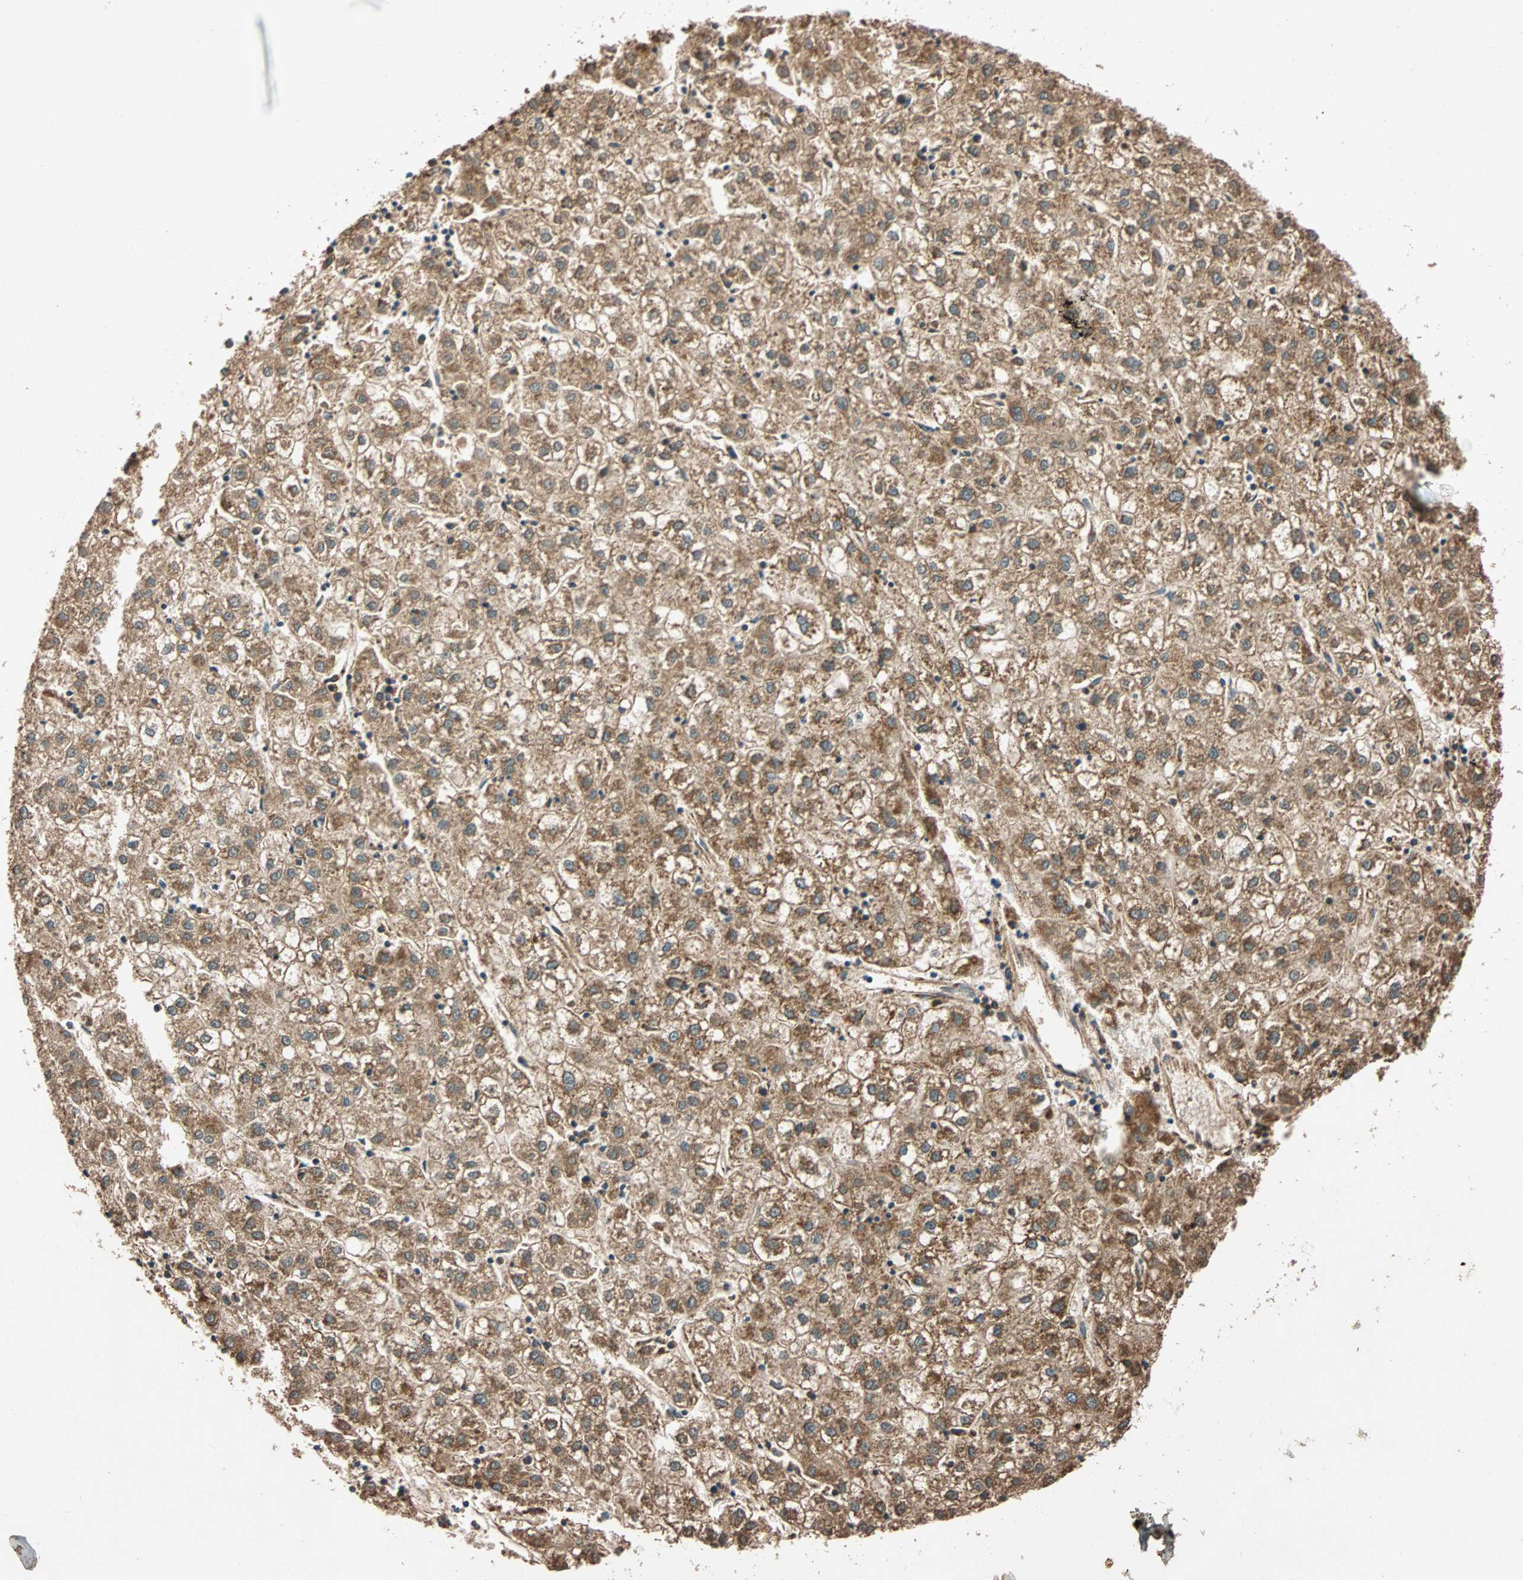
{"staining": {"intensity": "moderate", "quantity": ">75%", "location": "cytoplasmic/membranous"}, "tissue": "liver cancer", "cell_type": "Tumor cells", "image_type": "cancer", "snomed": [{"axis": "morphology", "description": "Carcinoma, Hepatocellular, NOS"}, {"axis": "topography", "description": "Liver"}], "caption": "High-power microscopy captured an IHC image of liver hepatocellular carcinoma, revealing moderate cytoplasmic/membranous positivity in approximately >75% of tumor cells.", "gene": "MAPK1", "patient": {"sex": "male", "age": 72}}